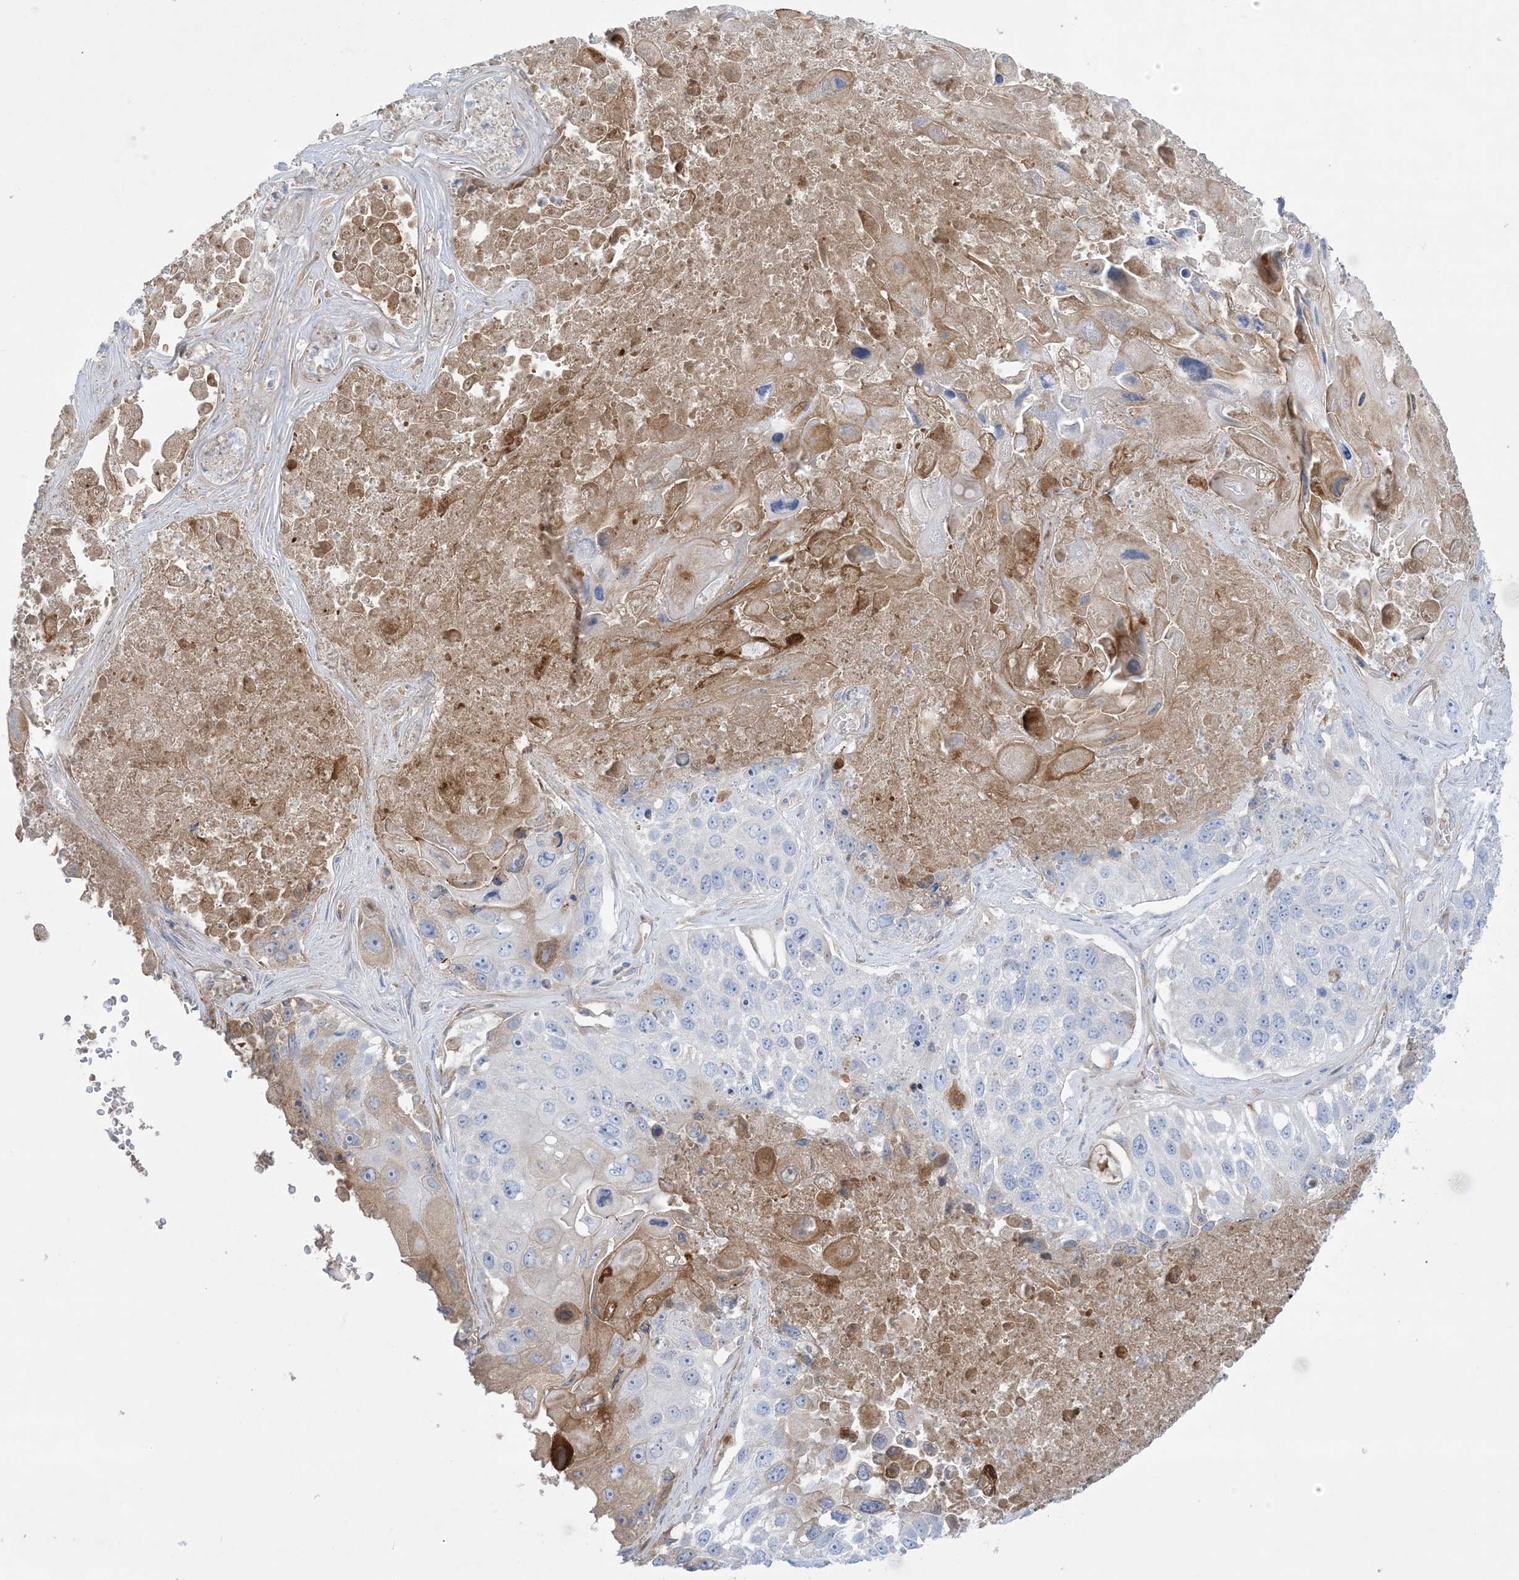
{"staining": {"intensity": "negative", "quantity": "none", "location": "none"}, "tissue": "lung cancer", "cell_type": "Tumor cells", "image_type": "cancer", "snomed": [{"axis": "morphology", "description": "Squamous cell carcinoma, NOS"}, {"axis": "topography", "description": "Lung"}], "caption": "An image of human lung squamous cell carcinoma is negative for staining in tumor cells.", "gene": "ATP11C", "patient": {"sex": "male", "age": 61}}